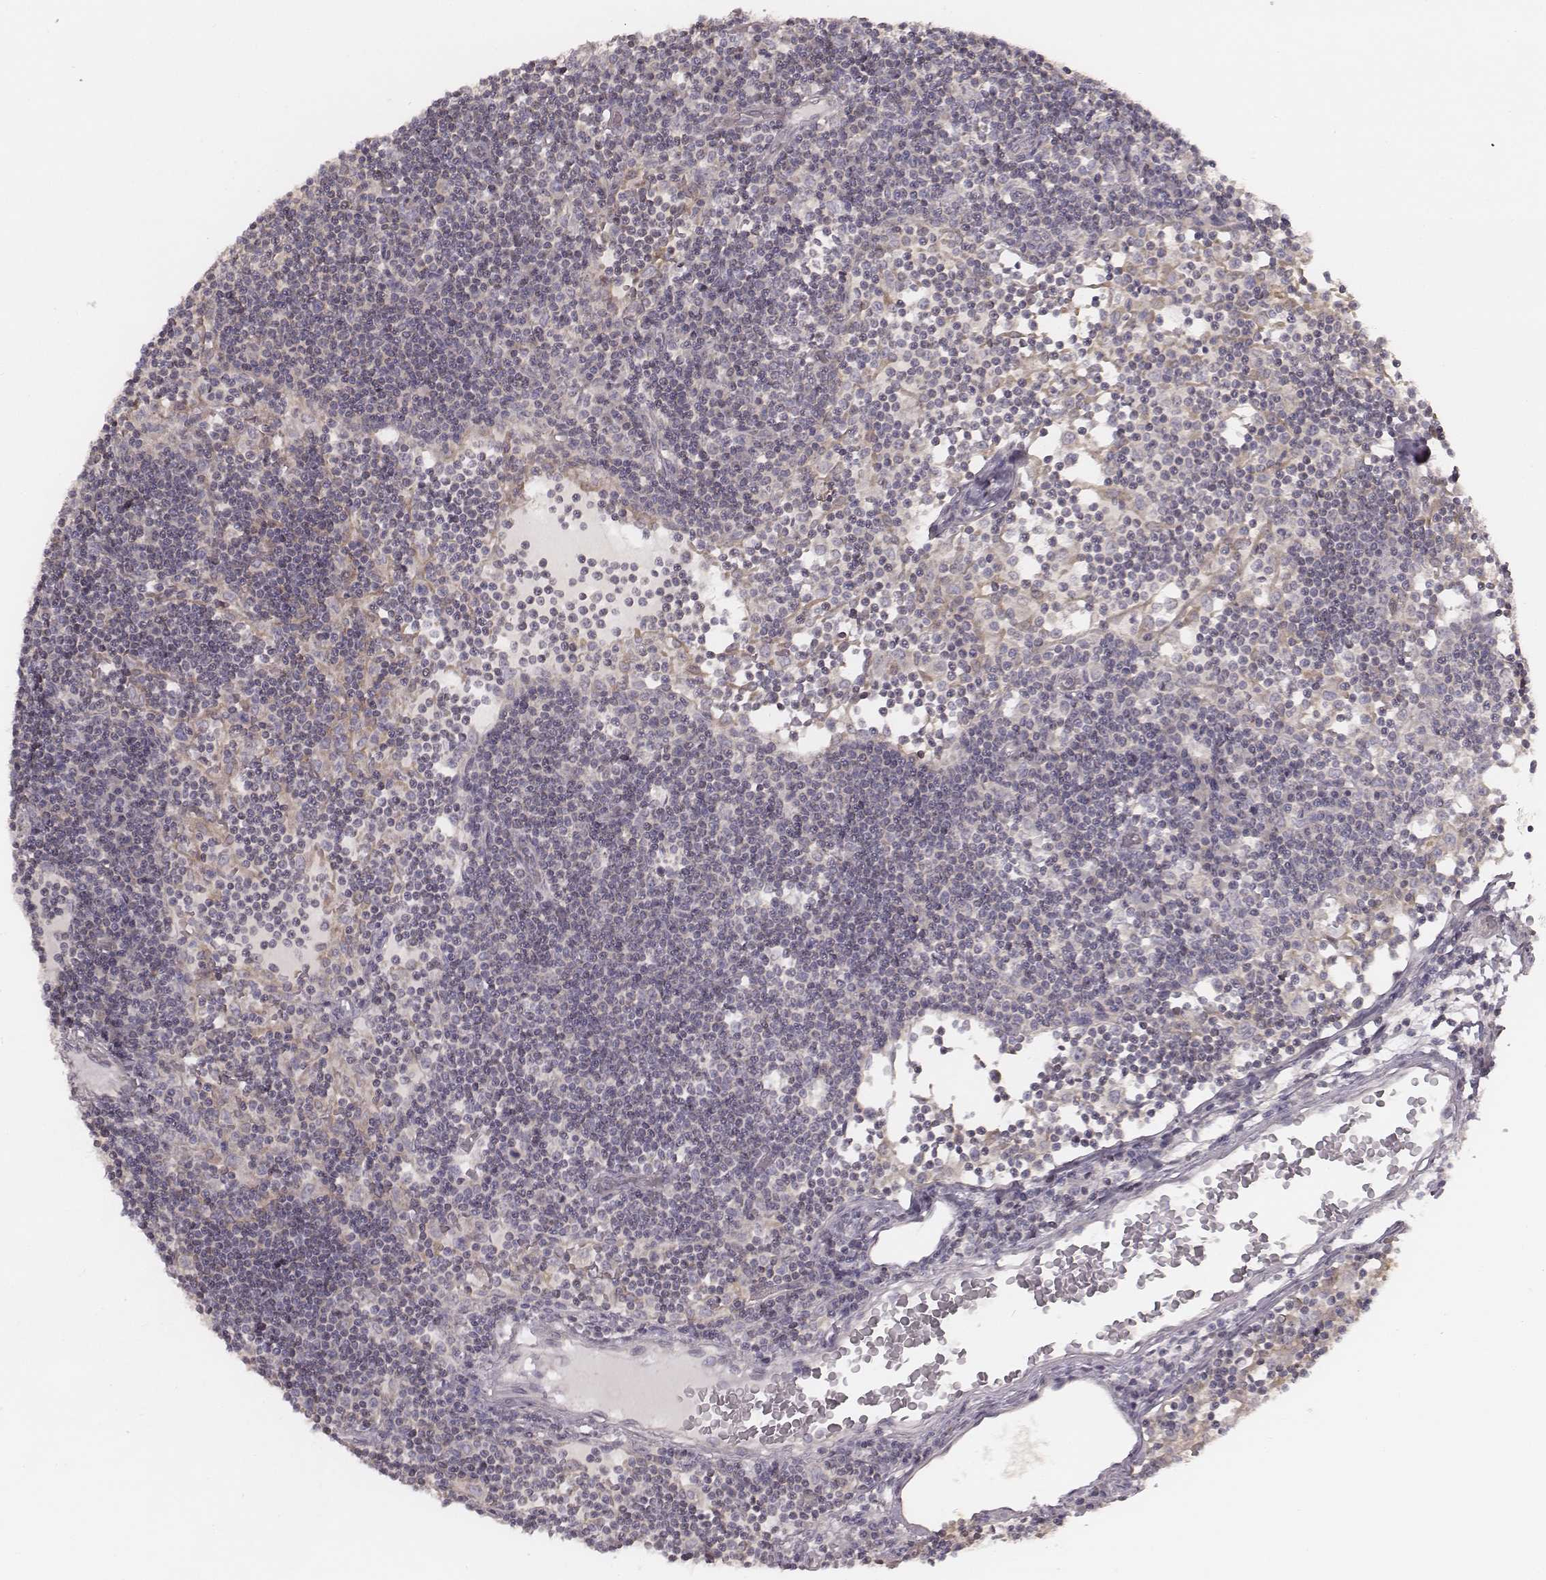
{"staining": {"intensity": "weak", "quantity": "<25%", "location": "cytoplasmic/membranous"}, "tissue": "lymph node", "cell_type": "Germinal center cells", "image_type": "normal", "snomed": [{"axis": "morphology", "description": "Normal tissue, NOS"}, {"axis": "topography", "description": "Lymph node"}], "caption": "Germinal center cells show no significant positivity in benign lymph node.", "gene": "TDRD5", "patient": {"sex": "female", "age": 72}}